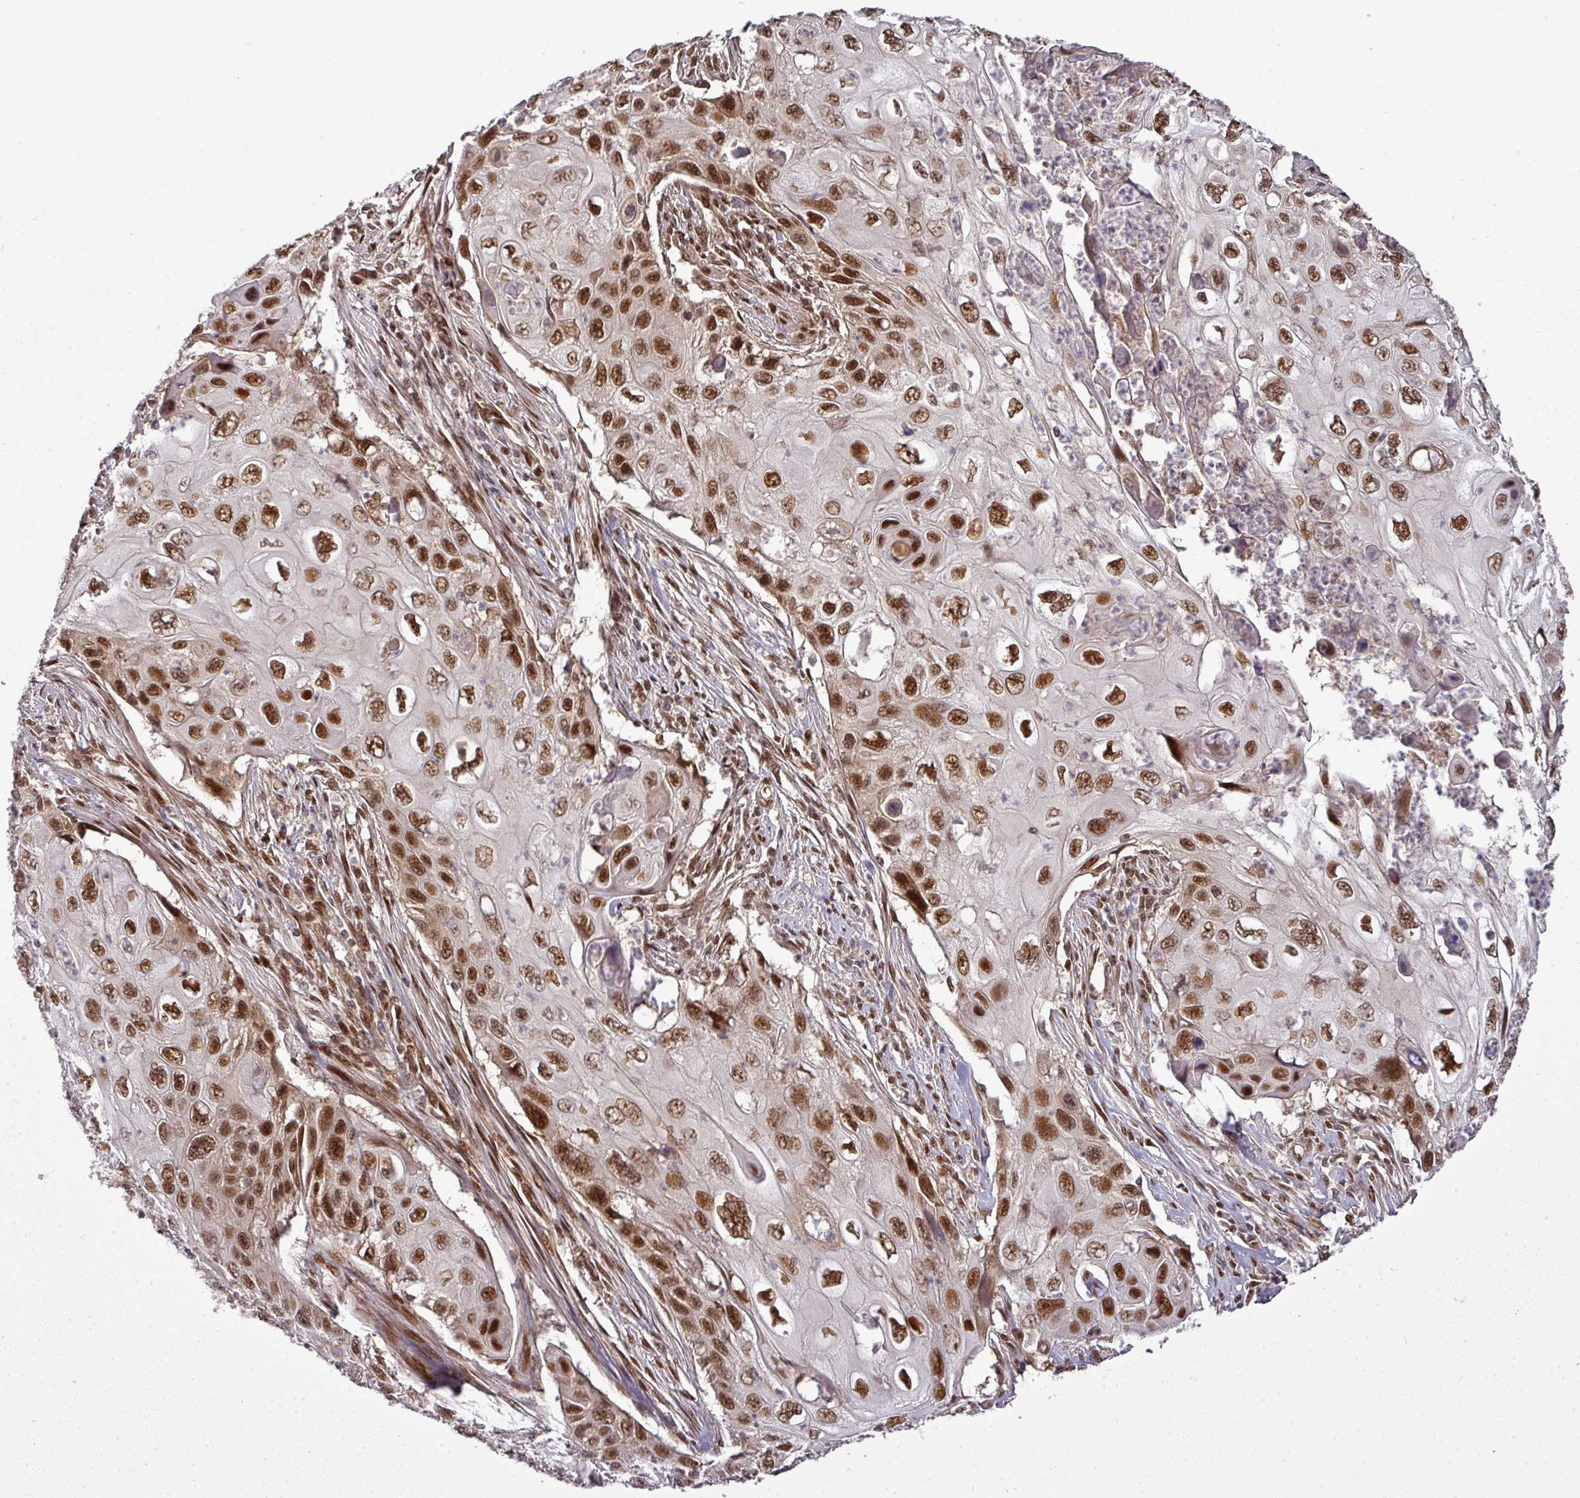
{"staining": {"intensity": "strong", "quantity": ">75%", "location": "nuclear"}, "tissue": "cervical cancer", "cell_type": "Tumor cells", "image_type": "cancer", "snomed": [{"axis": "morphology", "description": "Squamous cell carcinoma, NOS"}, {"axis": "topography", "description": "Cervix"}], "caption": "Human cervical cancer stained with a brown dye shows strong nuclear positive positivity in about >75% of tumor cells.", "gene": "CIC", "patient": {"sex": "female", "age": 70}}